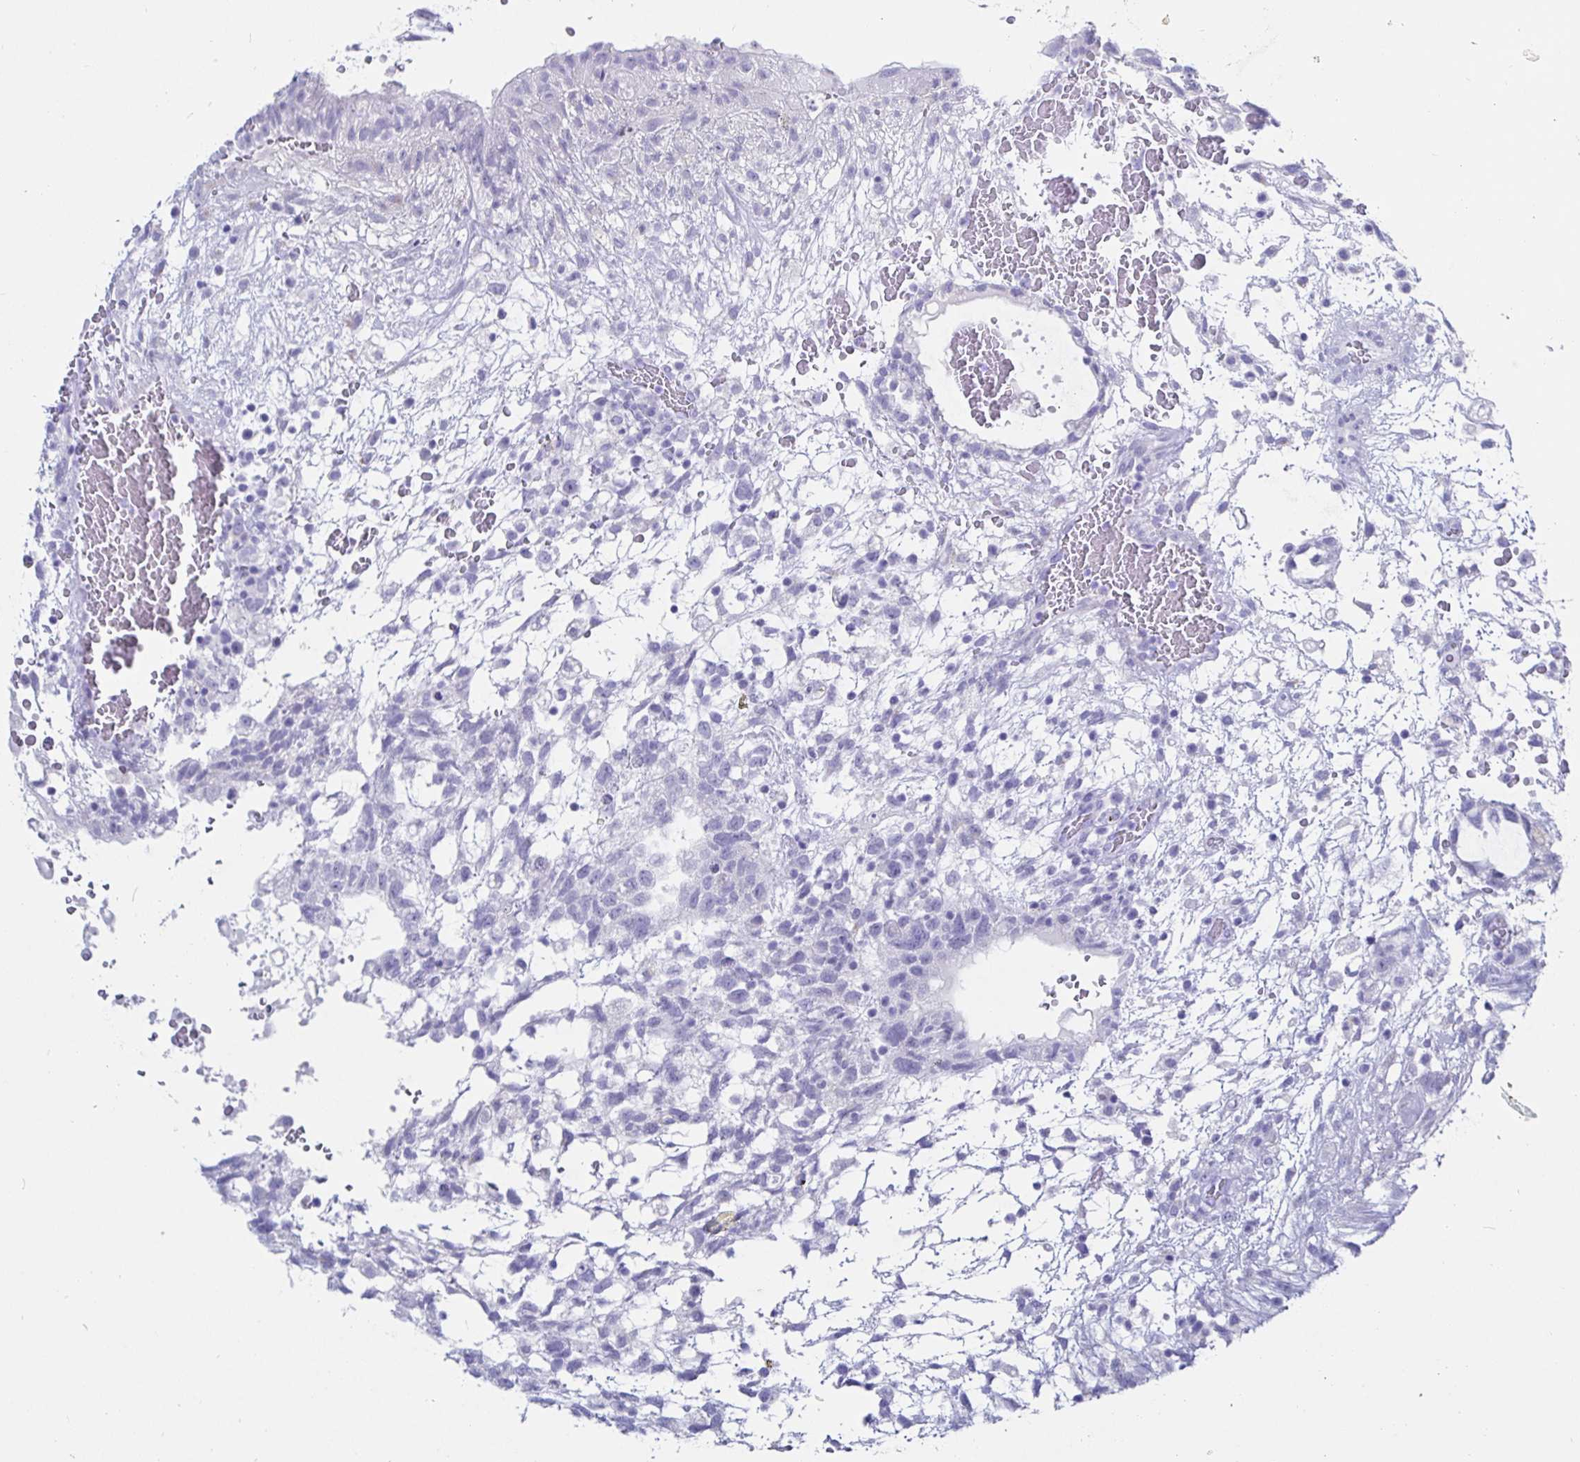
{"staining": {"intensity": "negative", "quantity": "none", "location": "none"}, "tissue": "testis cancer", "cell_type": "Tumor cells", "image_type": "cancer", "snomed": [{"axis": "morphology", "description": "Carcinoma, Embryonal, NOS"}, {"axis": "topography", "description": "Testis"}], "caption": "Immunohistochemistry (IHC) image of neoplastic tissue: human testis cancer (embryonal carcinoma) stained with DAB demonstrates no significant protein staining in tumor cells.", "gene": "KCNH6", "patient": {"sex": "male", "age": 32}}